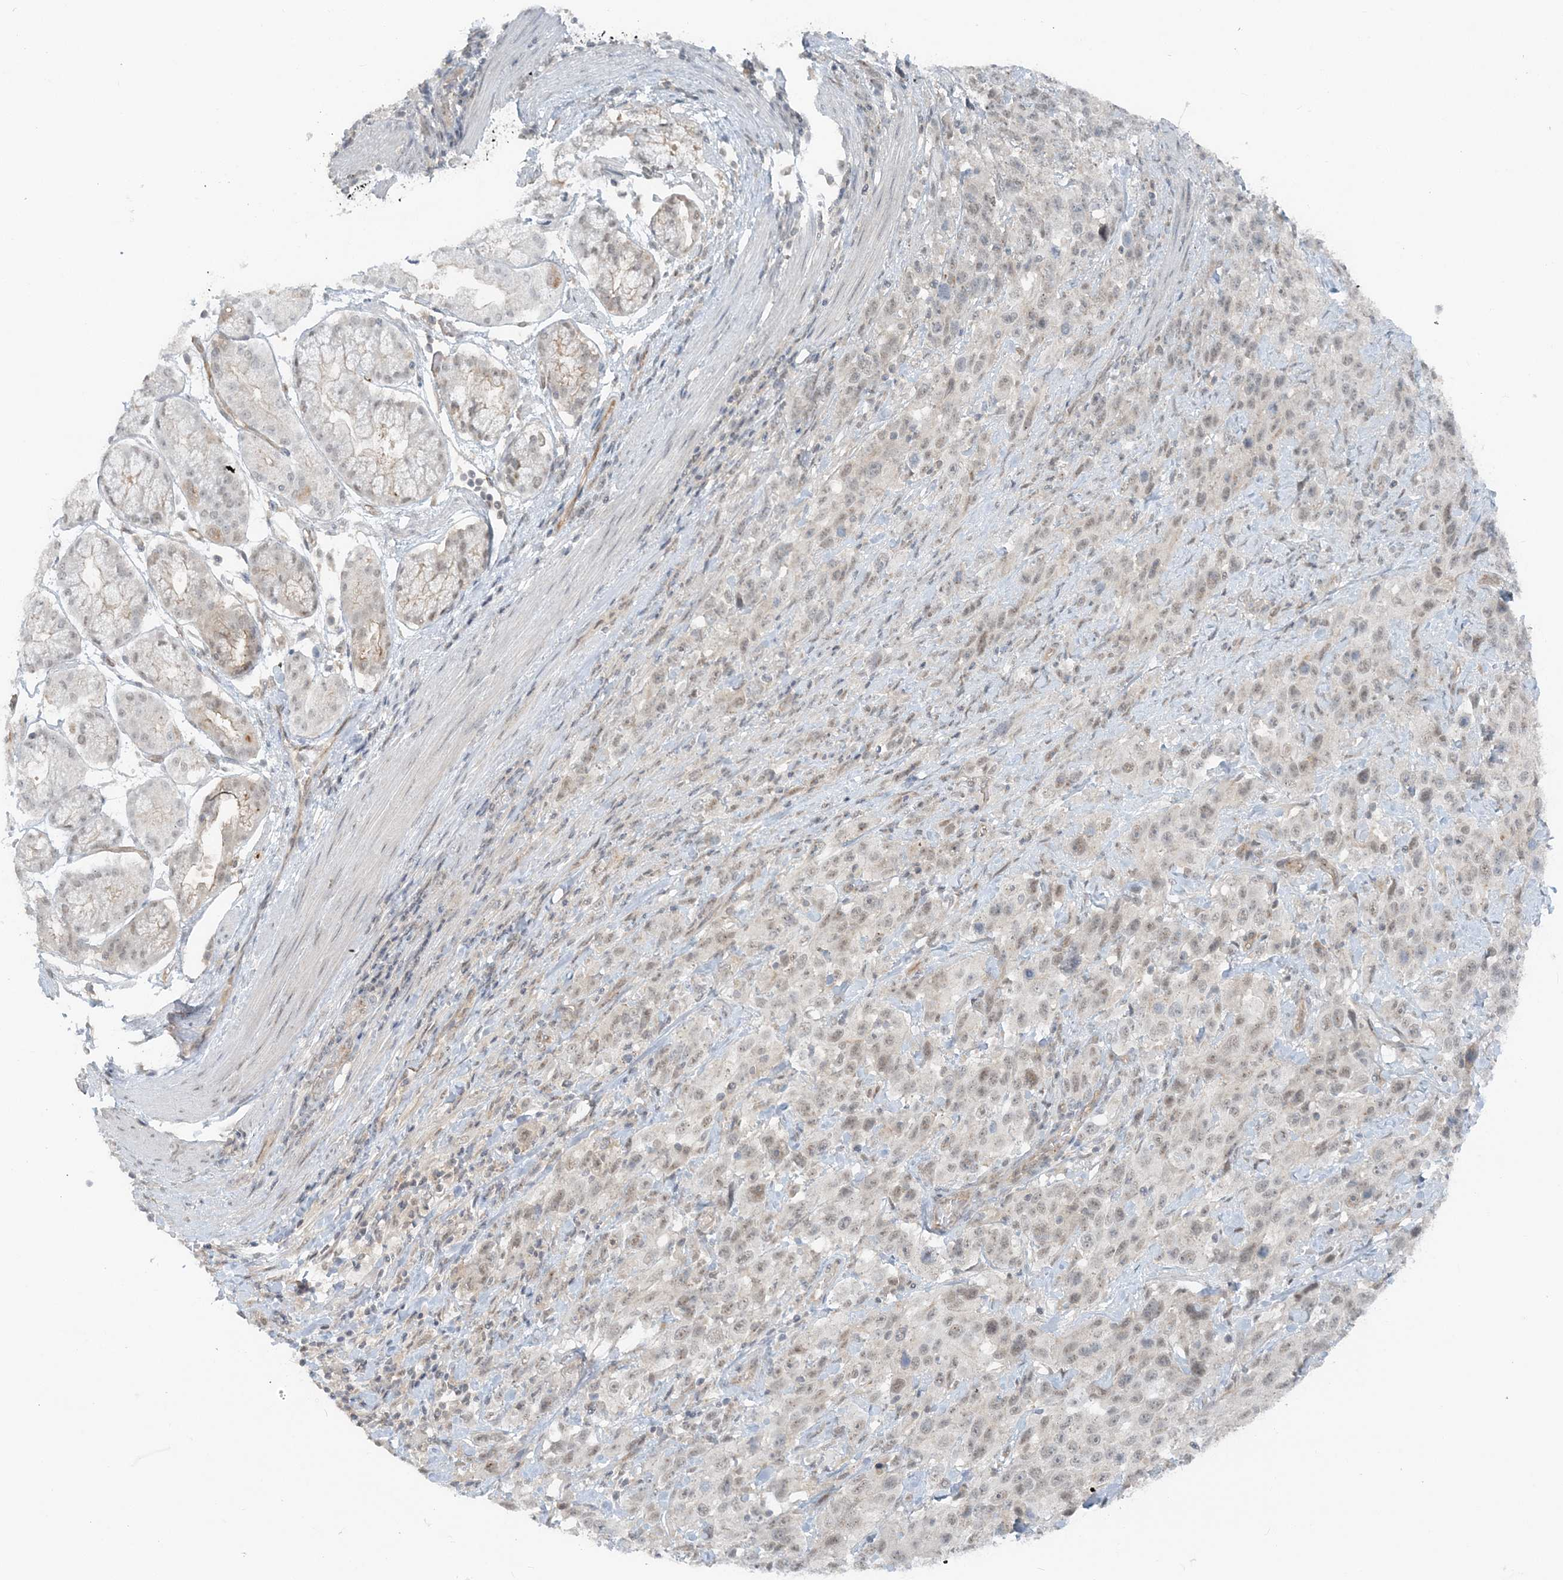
{"staining": {"intensity": "weak", "quantity": "<25%", "location": "nuclear"}, "tissue": "stomach cancer", "cell_type": "Tumor cells", "image_type": "cancer", "snomed": [{"axis": "morphology", "description": "Normal tissue, NOS"}, {"axis": "morphology", "description": "Adenocarcinoma, NOS"}, {"axis": "topography", "description": "Lymph node"}, {"axis": "topography", "description": "Stomach"}], "caption": "Immunohistochemistry of adenocarcinoma (stomach) reveals no staining in tumor cells. (Brightfield microscopy of DAB (3,3'-diaminobenzidine) immunohistochemistry at high magnification).", "gene": "ATP11A", "patient": {"sex": "male", "age": 48}}